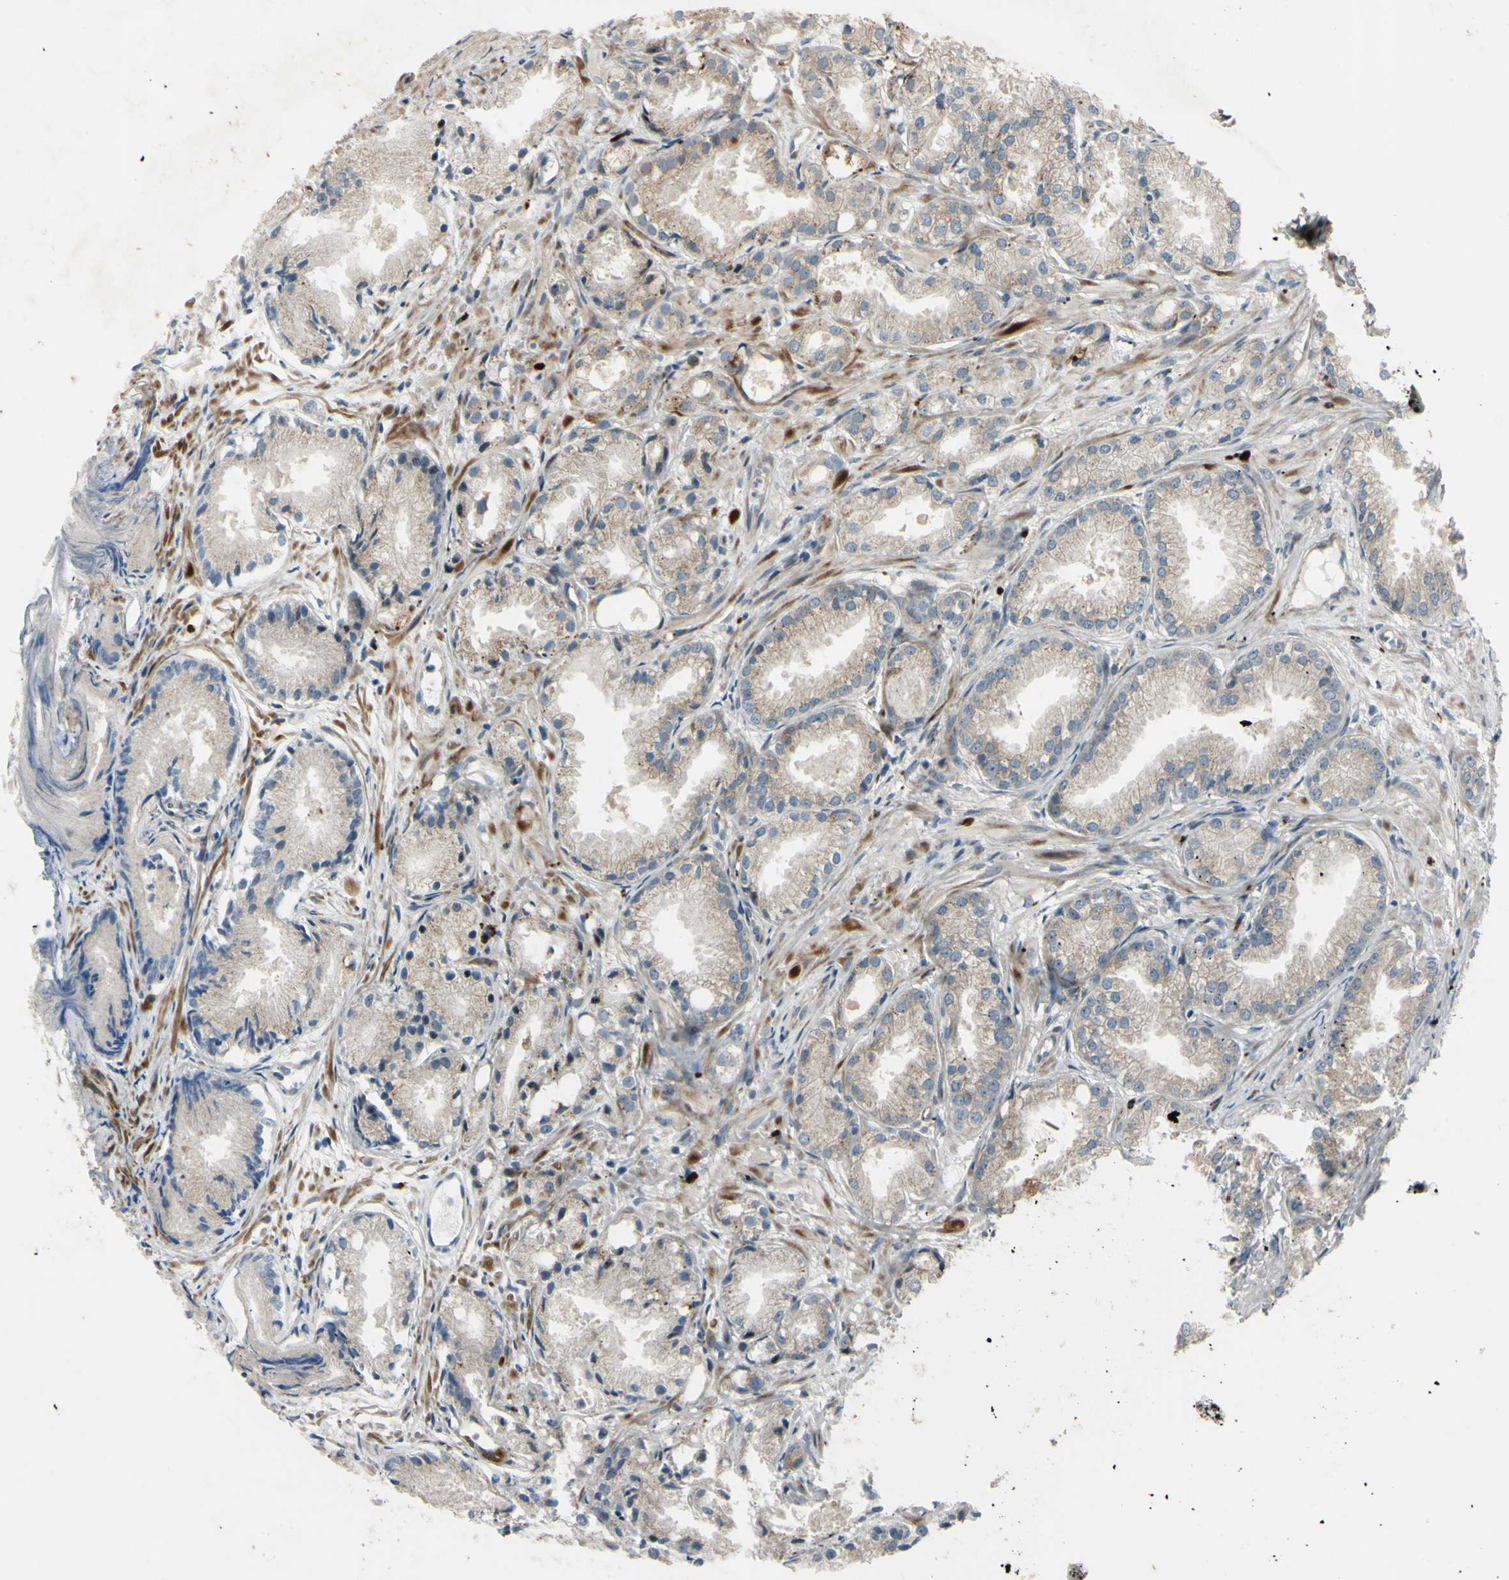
{"staining": {"intensity": "weak", "quantity": ">75%", "location": "cytoplasmic/membranous"}, "tissue": "prostate cancer", "cell_type": "Tumor cells", "image_type": "cancer", "snomed": [{"axis": "morphology", "description": "Adenocarcinoma, Low grade"}, {"axis": "topography", "description": "Prostate"}], "caption": "This histopathology image shows immunohistochemistry (IHC) staining of low-grade adenocarcinoma (prostate), with low weak cytoplasmic/membranous staining in approximately >75% of tumor cells.", "gene": "NDFIP1", "patient": {"sex": "male", "age": 72}}